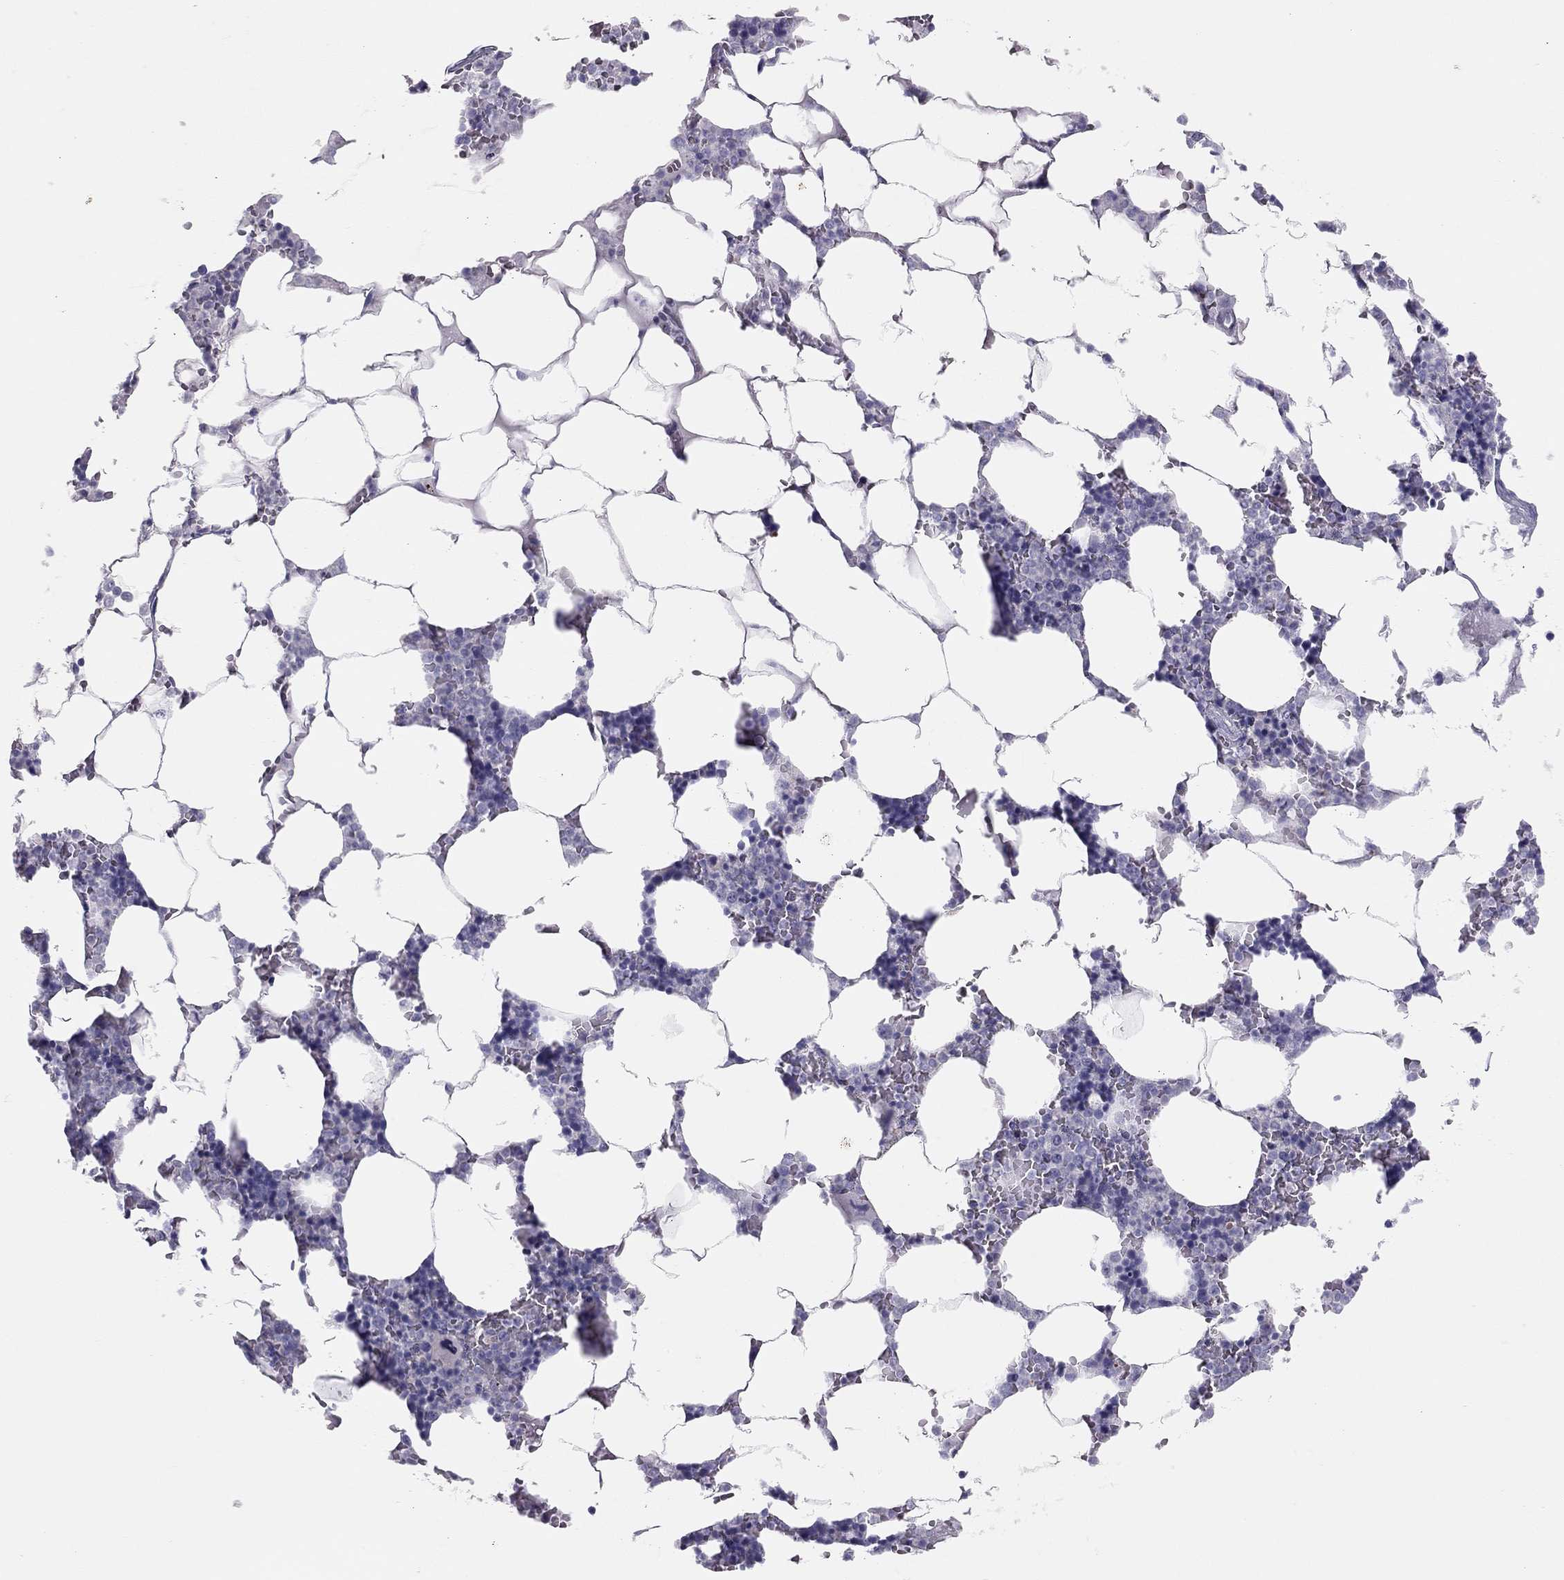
{"staining": {"intensity": "negative", "quantity": "none", "location": "none"}, "tissue": "bone marrow", "cell_type": "Hematopoietic cells", "image_type": "normal", "snomed": [{"axis": "morphology", "description": "Normal tissue, NOS"}, {"axis": "topography", "description": "Bone marrow"}], "caption": "Immunohistochemical staining of unremarkable human bone marrow demonstrates no significant staining in hematopoietic cells.", "gene": "SPATA12", "patient": {"sex": "male", "age": 63}}